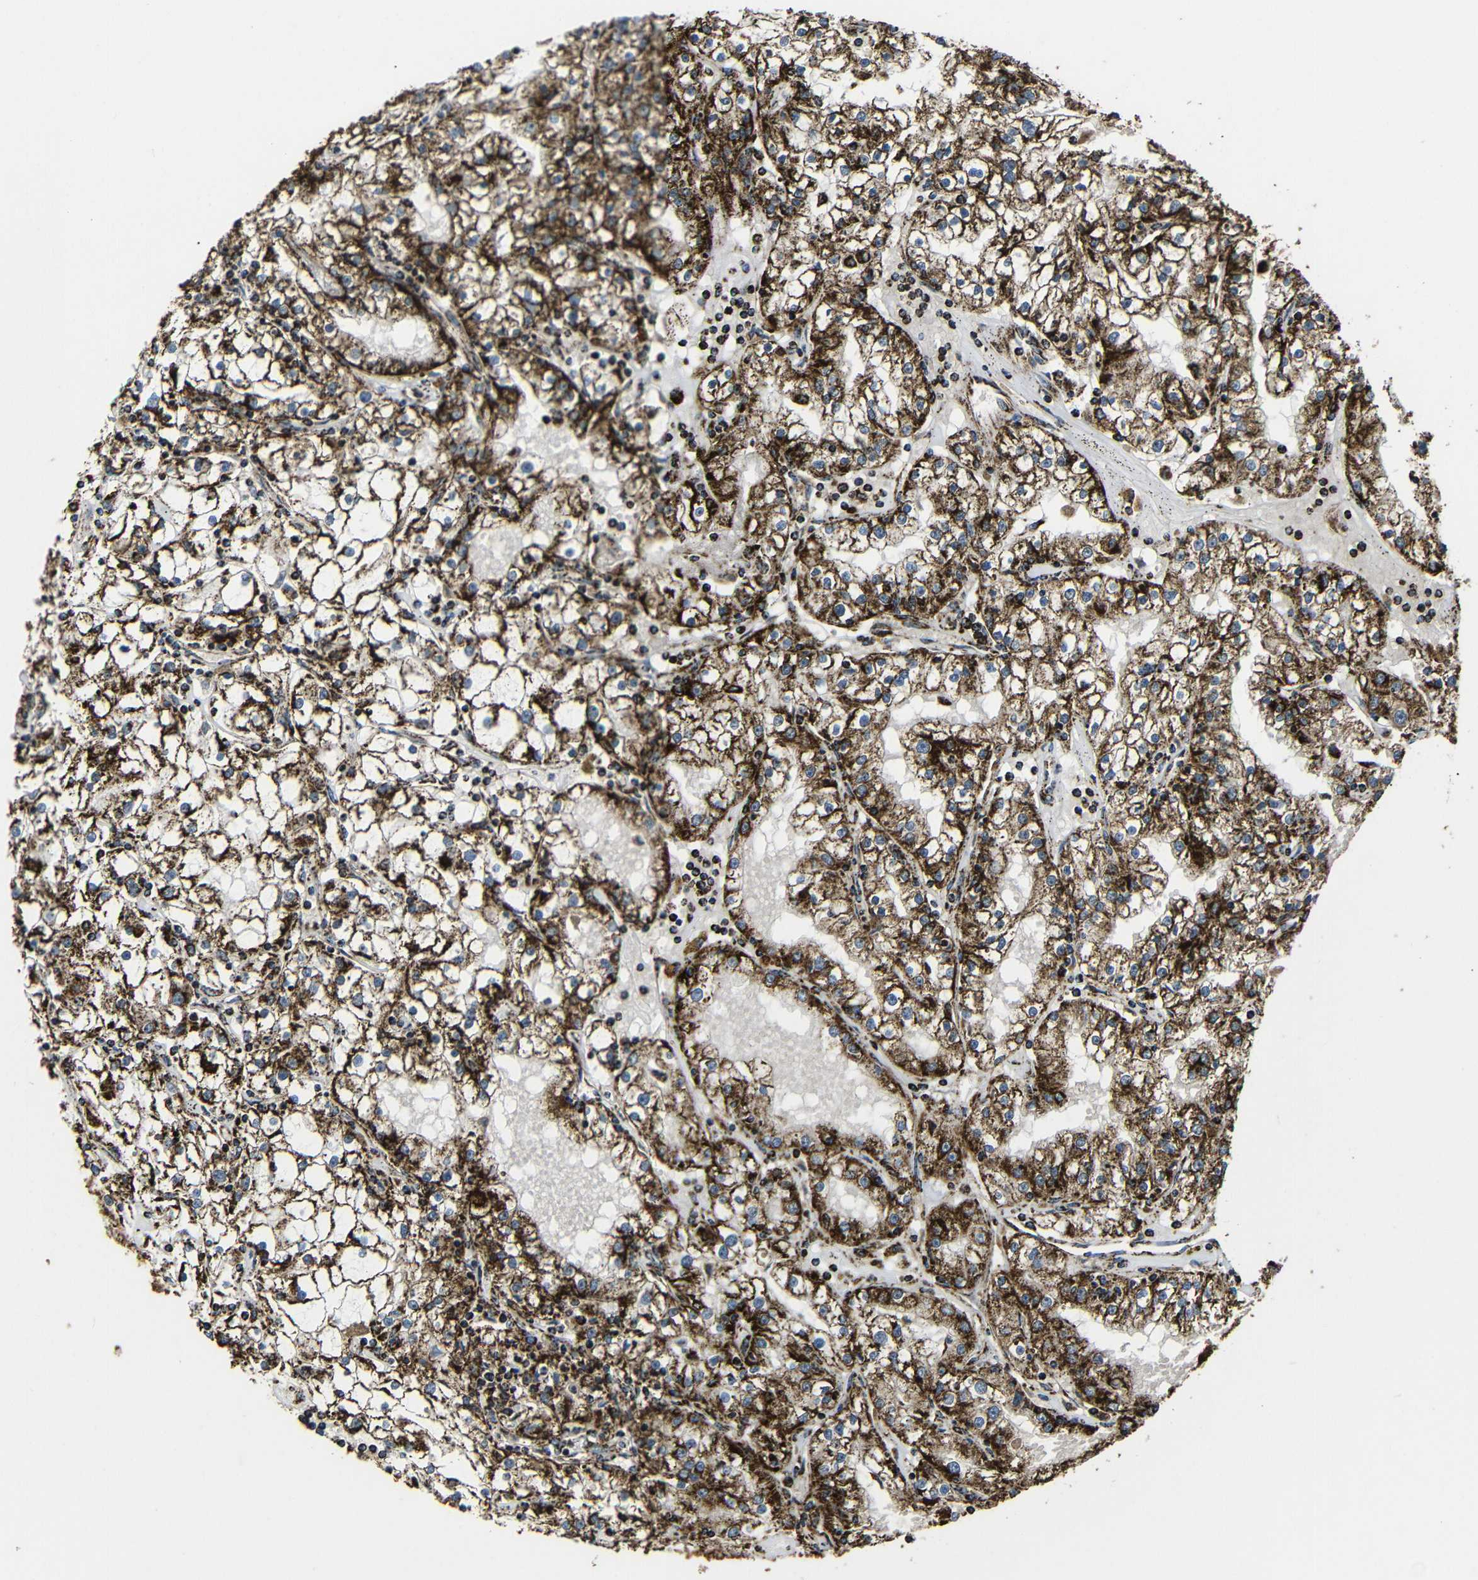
{"staining": {"intensity": "strong", "quantity": ">75%", "location": "cytoplasmic/membranous"}, "tissue": "renal cancer", "cell_type": "Tumor cells", "image_type": "cancer", "snomed": [{"axis": "morphology", "description": "Adenocarcinoma, NOS"}, {"axis": "topography", "description": "Kidney"}], "caption": "Immunohistochemistry (IHC) histopathology image of neoplastic tissue: renal adenocarcinoma stained using immunohistochemistry (IHC) reveals high levels of strong protein expression localized specifically in the cytoplasmic/membranous of tumor cells, appearing as a cytoplasmic/membranous brown color.", "gene": "ATP5F1A", "patient": {"sex": "male", "age": 56}}